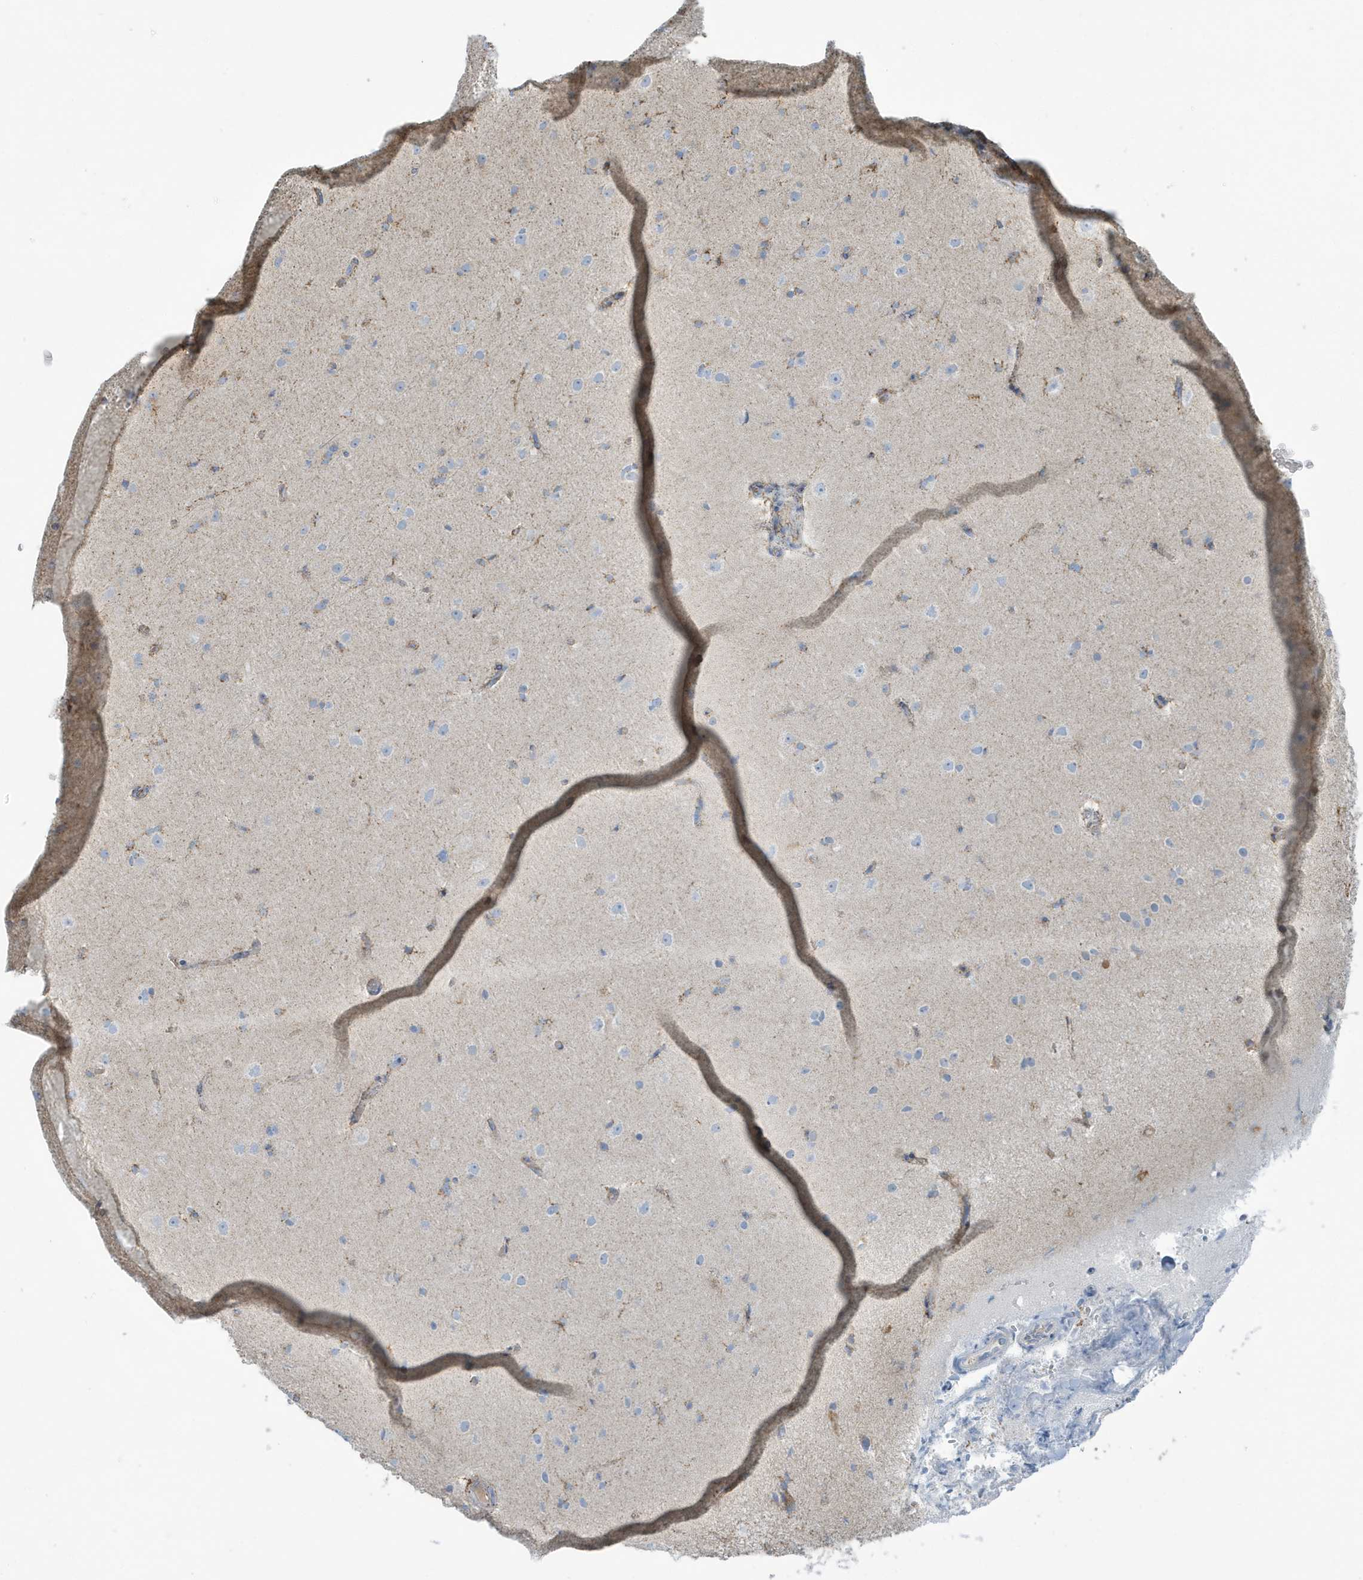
{"staining": {"intensity": "moderate", "quantity": "25%-75%", "location": "cytoplasmic/membranous"}, "tissue": "cerebral cortex", "cell_type": "Endothelial cells", "image_type": "normal", "snomed": [{"axis": "morphology", "description": "Normal tissue, NOS"}, {"axis": "topography", "description": "Cerebral cortex"}], "caption": "Cerebral cortex stained for a protein shows moderate cytoplasmic/membranous positivity in endothelial cells.", "gene": "RAB11FIP3", "patient": {"sex": "male", "age": 34}}